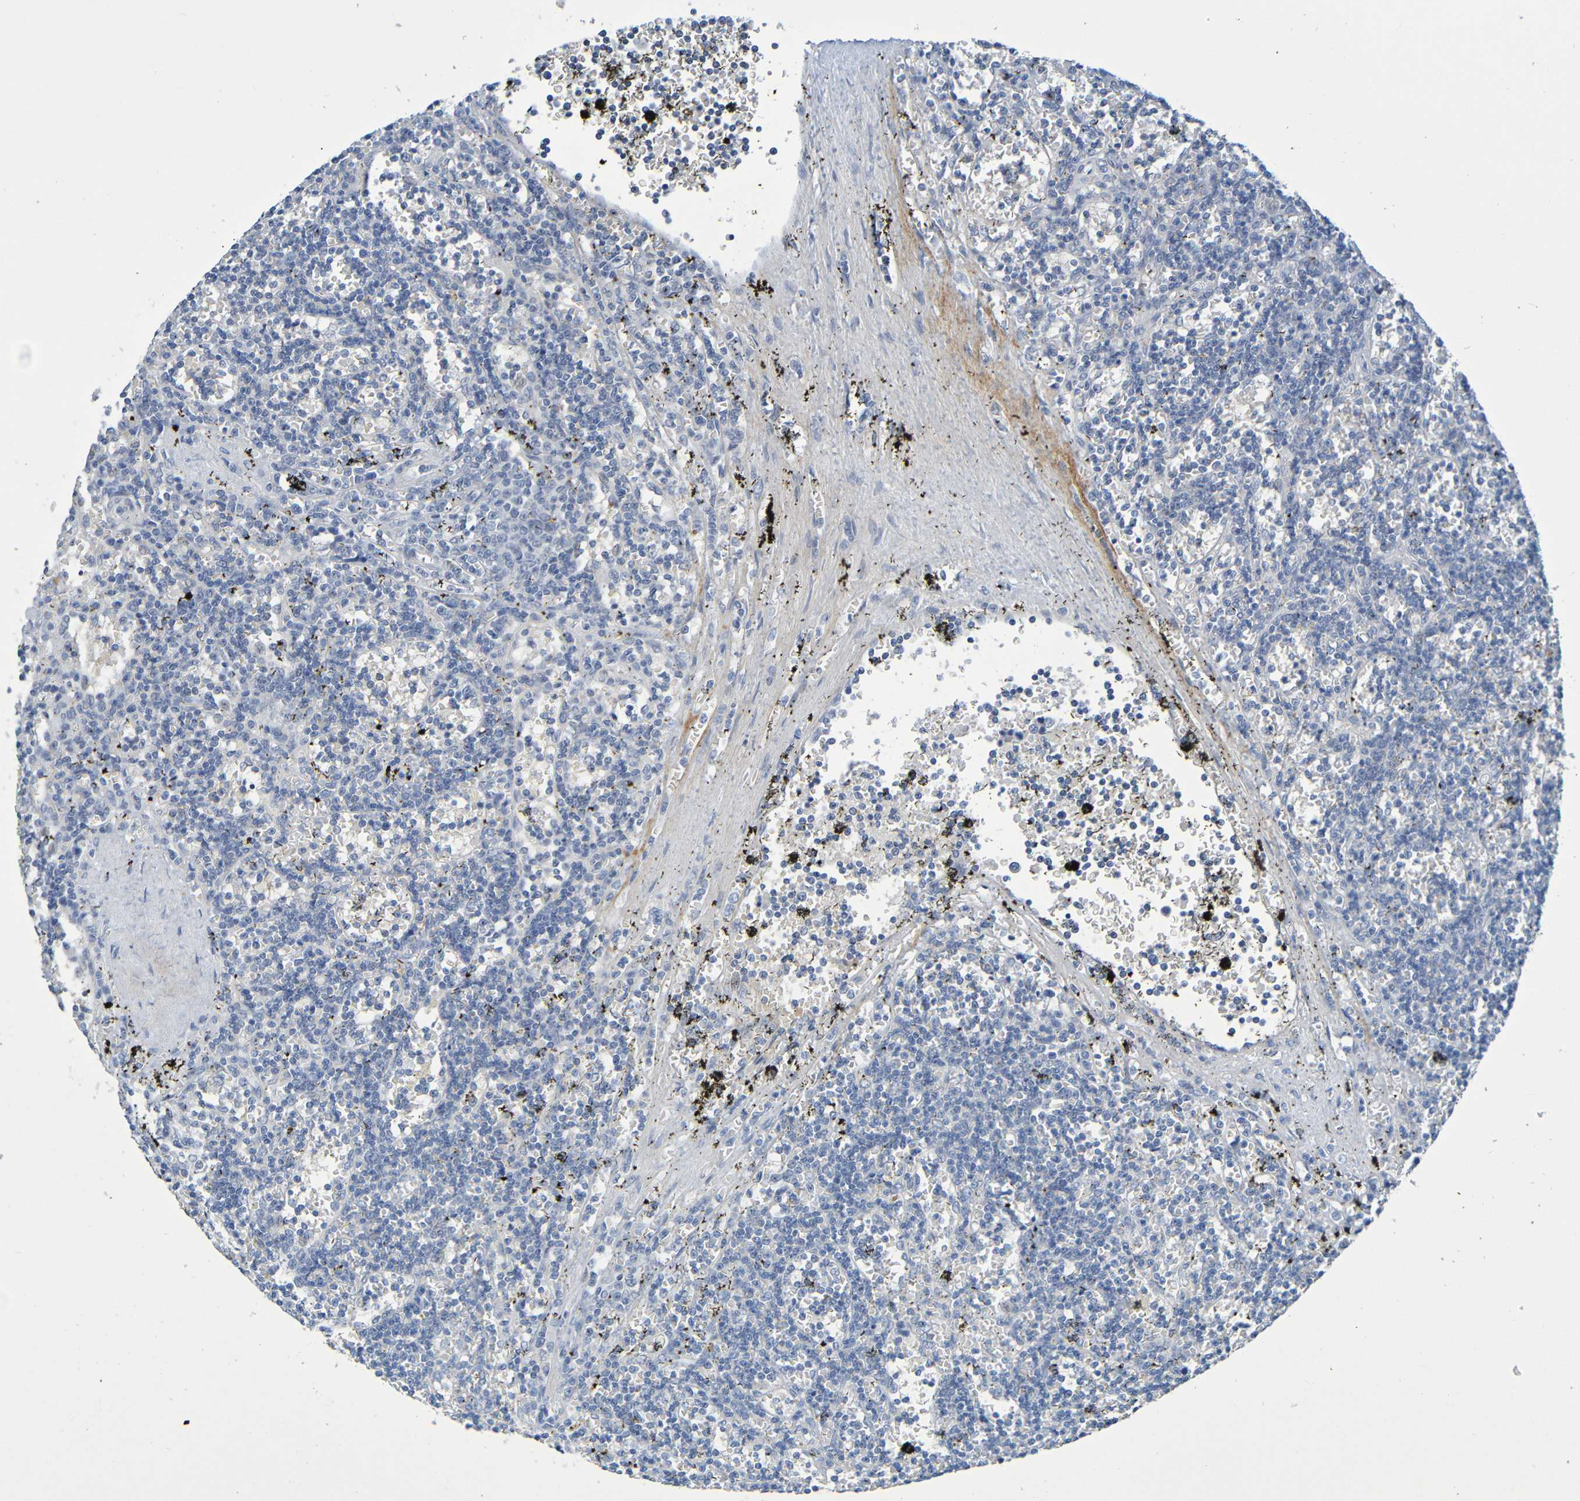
{"staining": {"intensity": "negative", "quantity": "none", "location": "none"}, "tissue": "lymphoma", "cell_type": "Tumor cells", "image_type": "cancer", "snomed": [{"axis": "morphology", "description": "Malignant lymphoma, non-Hodgkin's type, Low grade"}, {"axis": "topography", "description": "Spleen"}], "caption": "Lymphoma was stained to show a protein in brown. There is no significant positivity in tumor cells.", "gene": "IL10", "patient": {"sex": "male", "age": 60}}